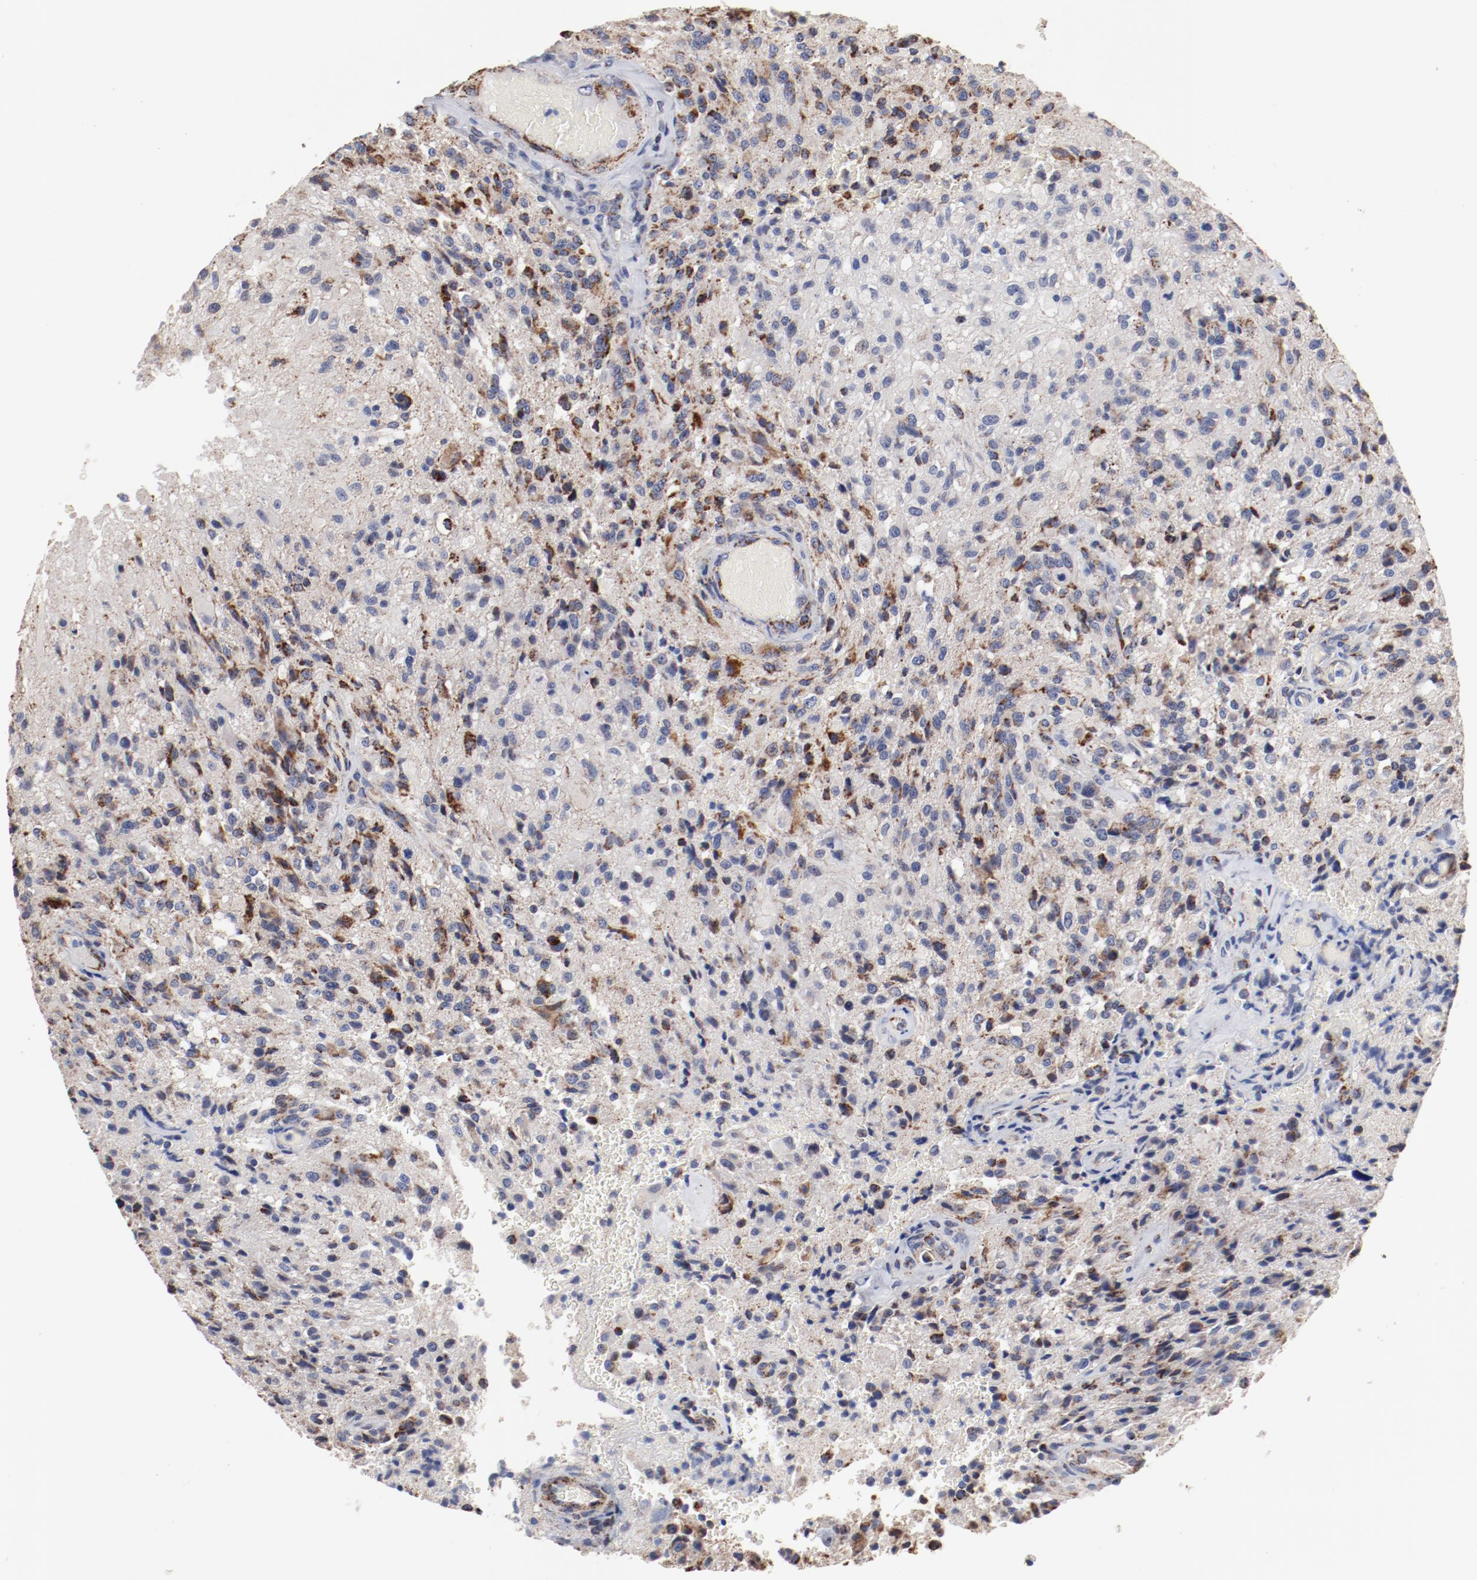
{"staining": {"intensity": "moderate", "quantity": "25%-75%", "location": "cytoplasmic/membranous"}, "tissue": "glioma", "cell_type": "Tumor cells", "image_type": "cancer", "snomed": [{"axis": "morphology", "description": "Normal tissue, NOS"}, {"axis": "morphology", "description": "Glioma, malignant, High grade"}, {"axis": "topography", "description": "Cerebral cortex"}], "caption": "Glioma tissue reveals moderate cytoplasmic/membranous positivity in approximately 25%-75% of tumor cells, visualized by immunohistochemistry.", "gene": "NDUFV2", "patient": {"sex": "male", "age": 56}}